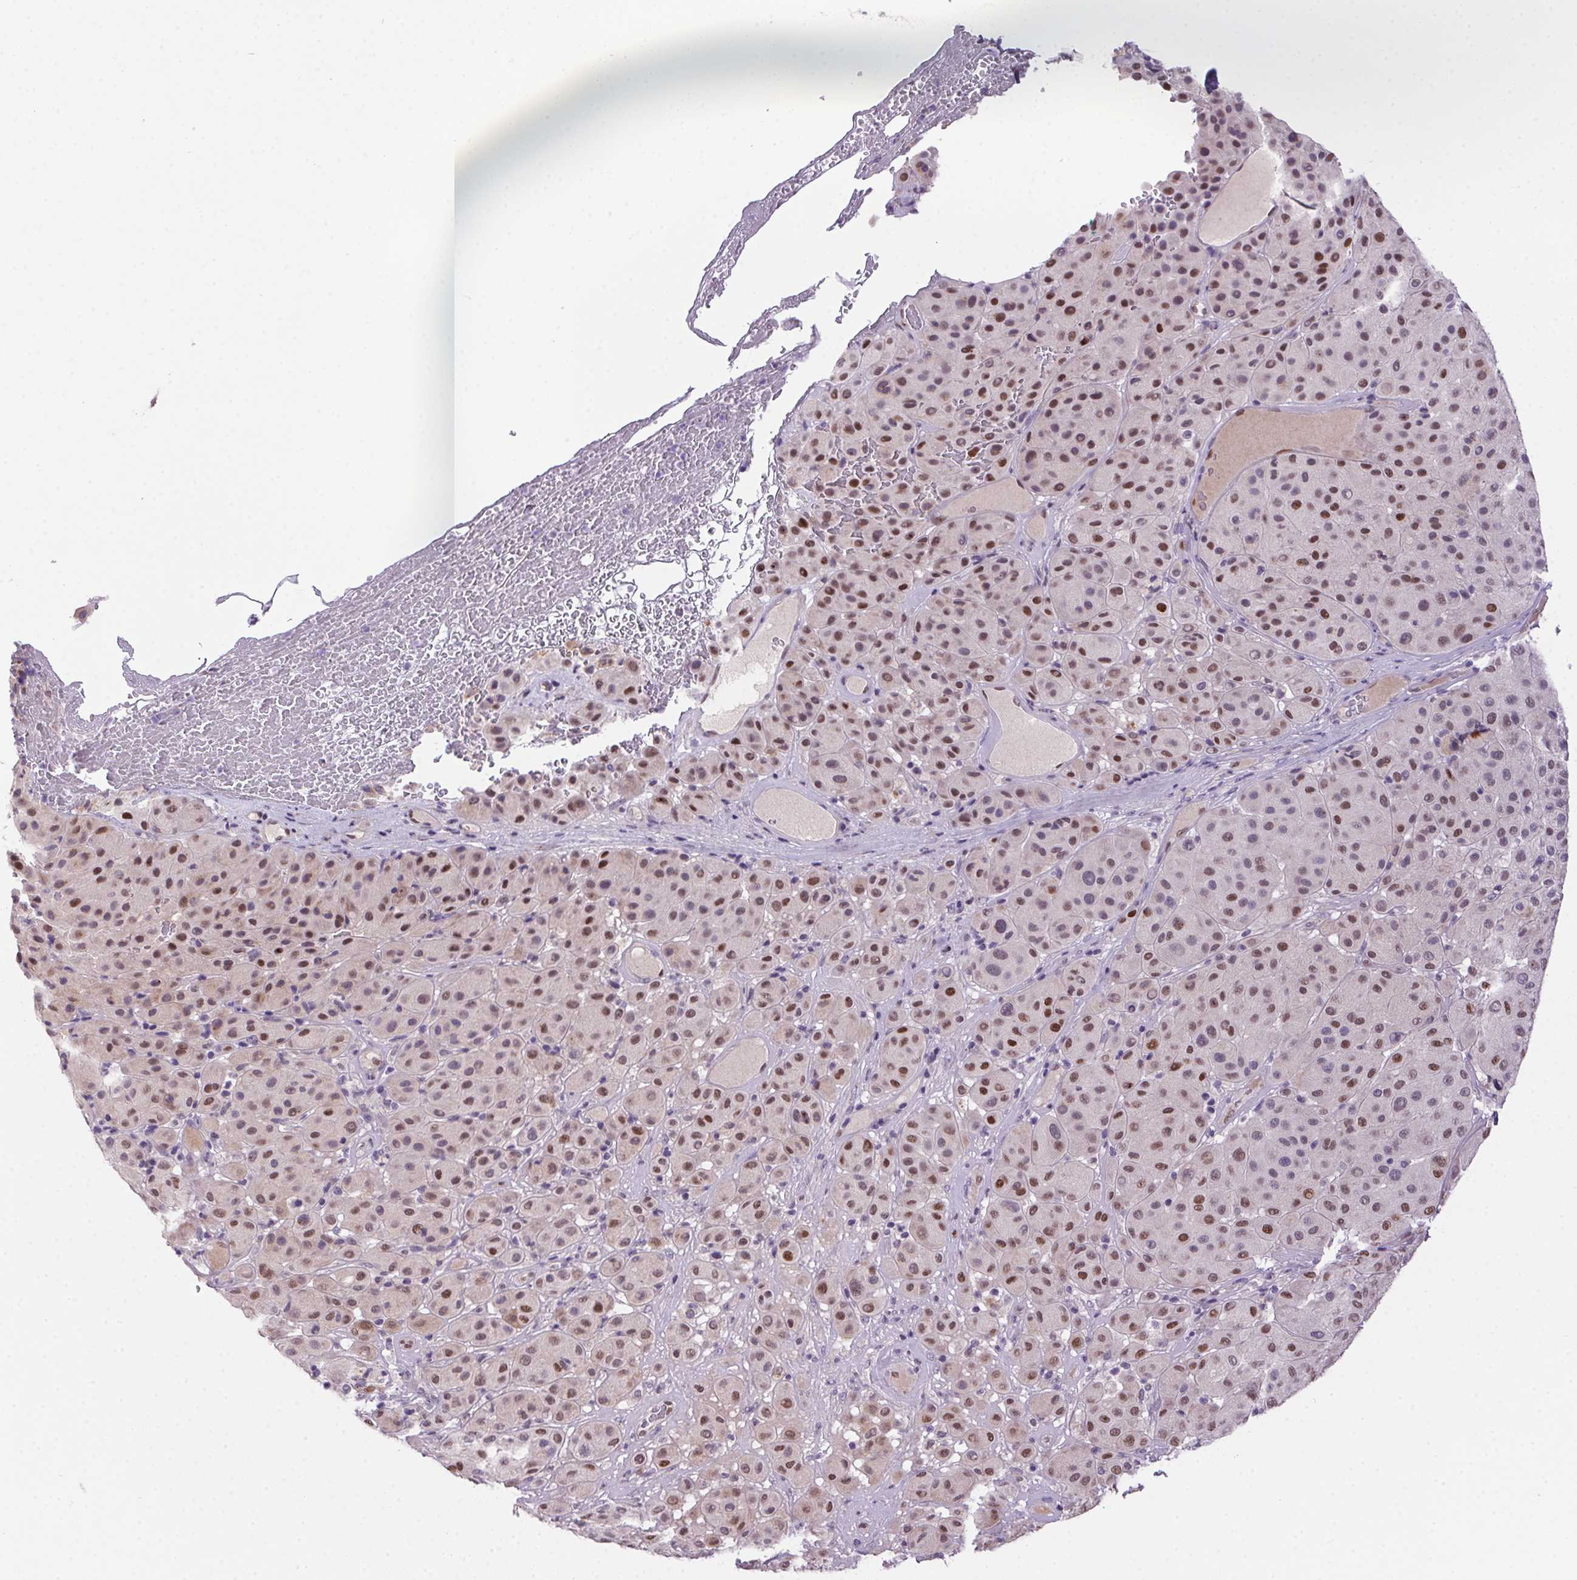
{"staining": {"intensity": "moderate", "quantity": ">75%", "location": "nuclear"}, "tissue": "melanoma", "cell_type": "Tumor cells", "image_type": "cancer", "snomed": [{"axis": "morphology", "description": "Malignant melanoma, Metastatic site"}, {"axis": "topography", "description": "Smooth muscle"}], "caption": "Brown immunohistochemical staining in human malignant melanoma (metastatic site) reveals moderate nuclear positivity in approximately >75% of tumor cells.", "gene": "SP9", "patient": {"sex": "male", "age": 41}}